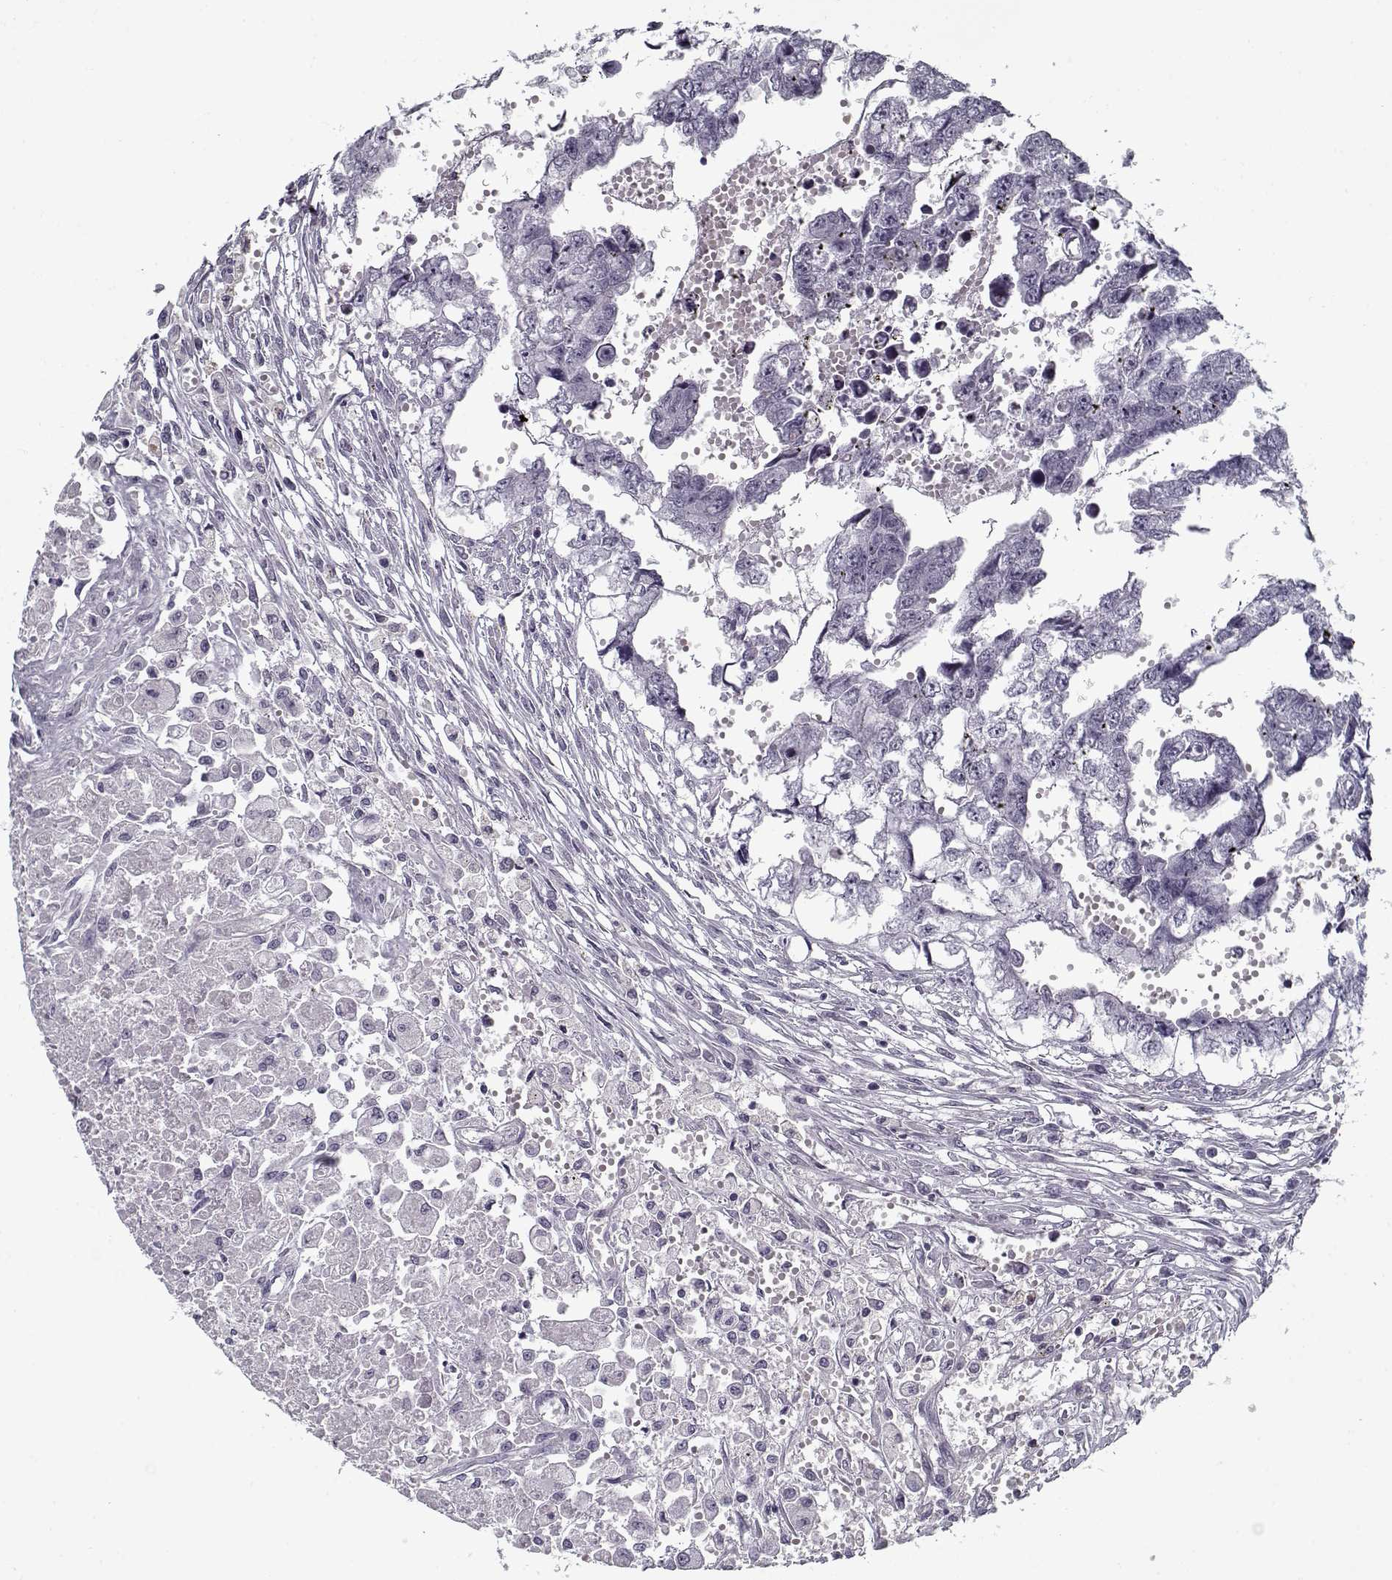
{"staining": {"intensity": "negative", "quantity": "none", "location": "none"}, "tissue": "testis cancer", "cell_type": "Tumor cells", "image_type": "cancer", "snomed": [{"axis": "morphology", "description": "Carcinoma, Embryonal, NOS"}, {"axis": "morphology", "description": "Teratoma, malignant, NOS"}, {"axis": "topography", "description": "Testis"}], "caption": "Image shows no protein expression in tumor cells of testis cancer (malignant teratoma) tissue. Nuclei are stained in blue.", "gene": "SPACA9", "patient": {"sex": "male", "age": 44}}